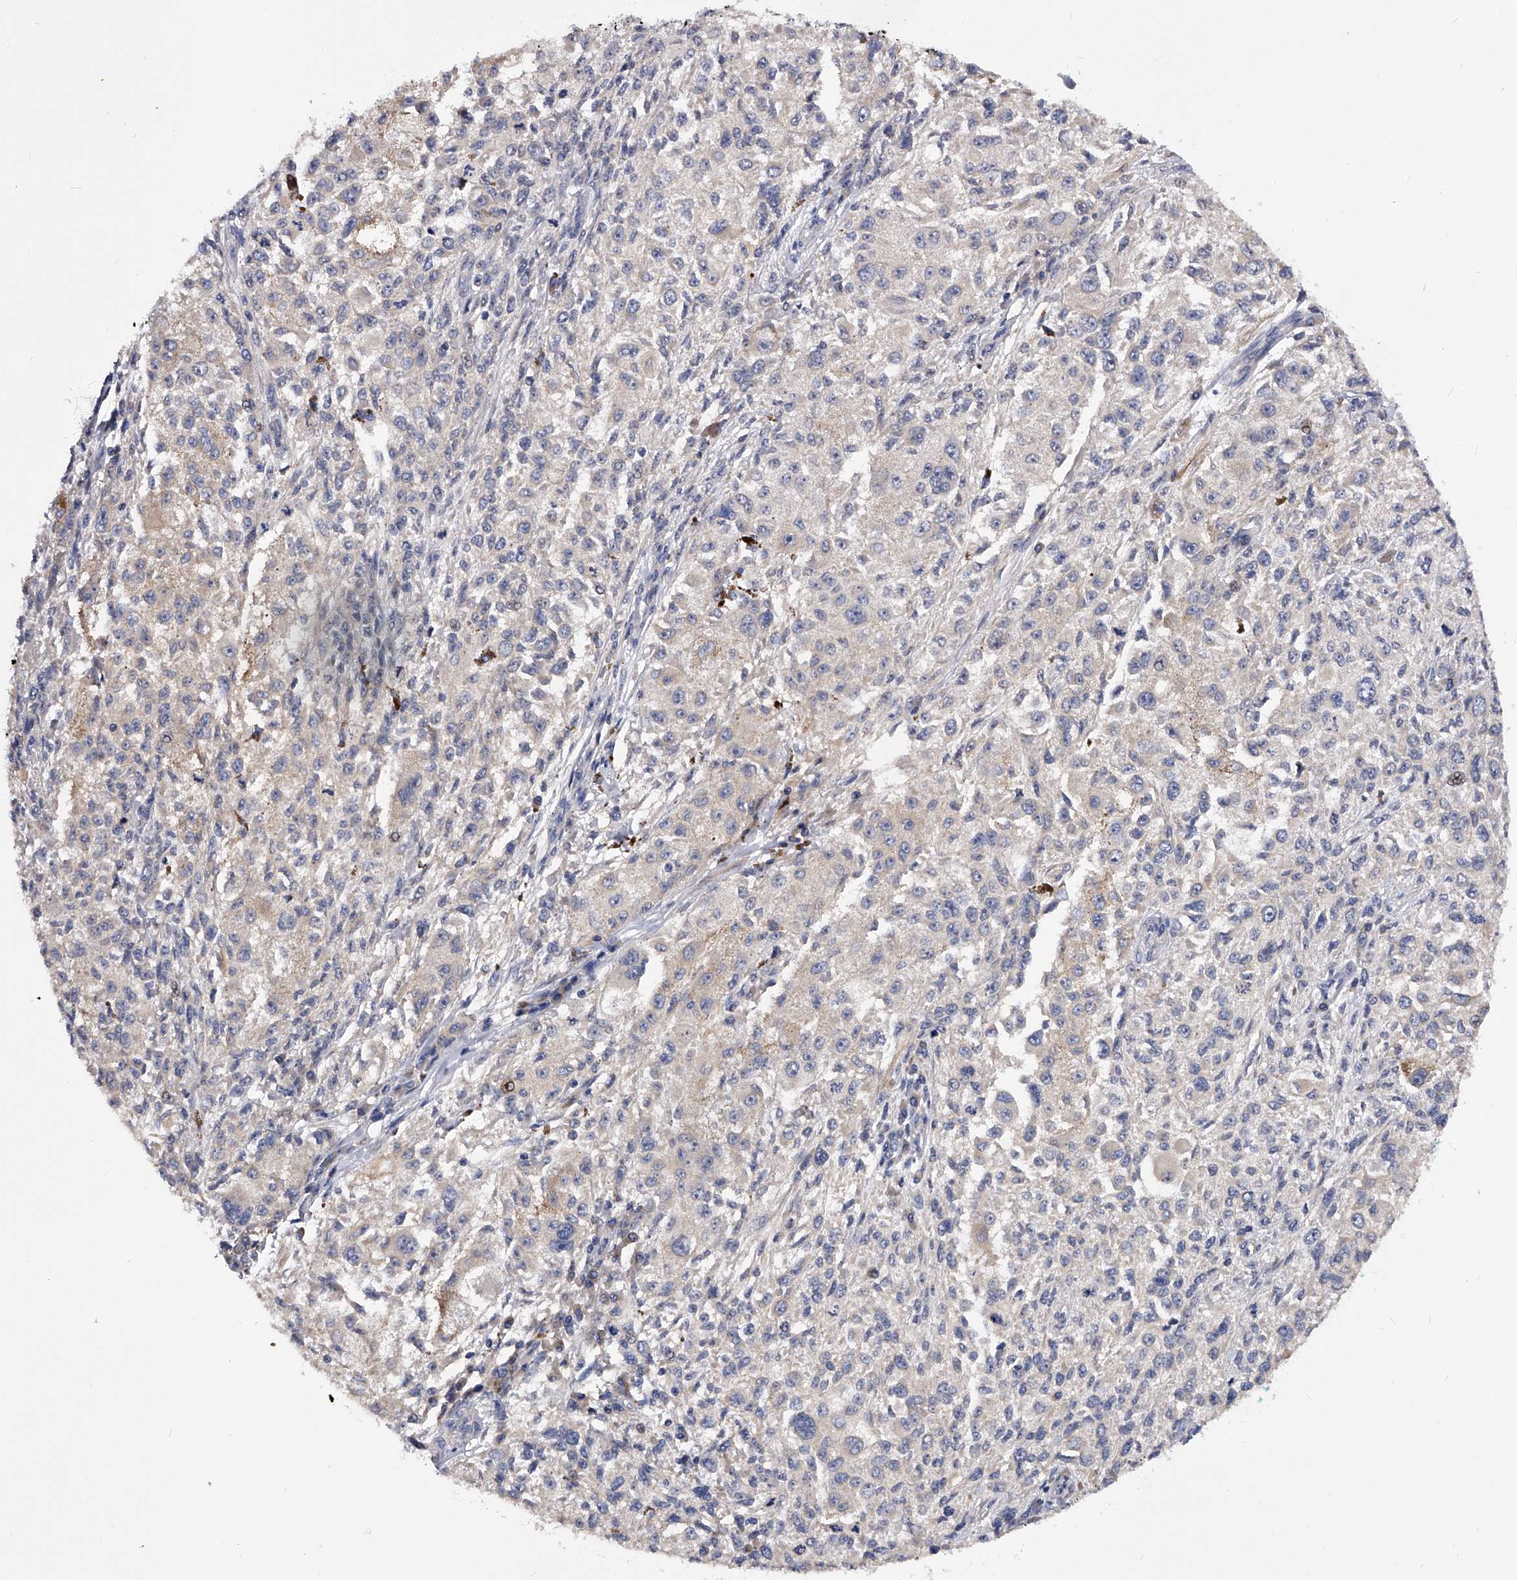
{"staining": {"intensity": "negative", "quantity": "none", "location": "none"}, "tissue": "melanoma", "cell_type": "Tumor cells", "image_type": "cancer", "snomed": [{"axis": "morphology", "description": "Necrosis, NOS"}, {"axis": "morphology", "description": "Malignant melanoma, NOS"}, {"axis": "topography", "description": "Skin"}], "caption": "Malignant melanoma stained for a protein using IHC exhibits no staining tumor cells.", "gene": "PPP5C", "patient": {"sex": "female", "age": 87}}